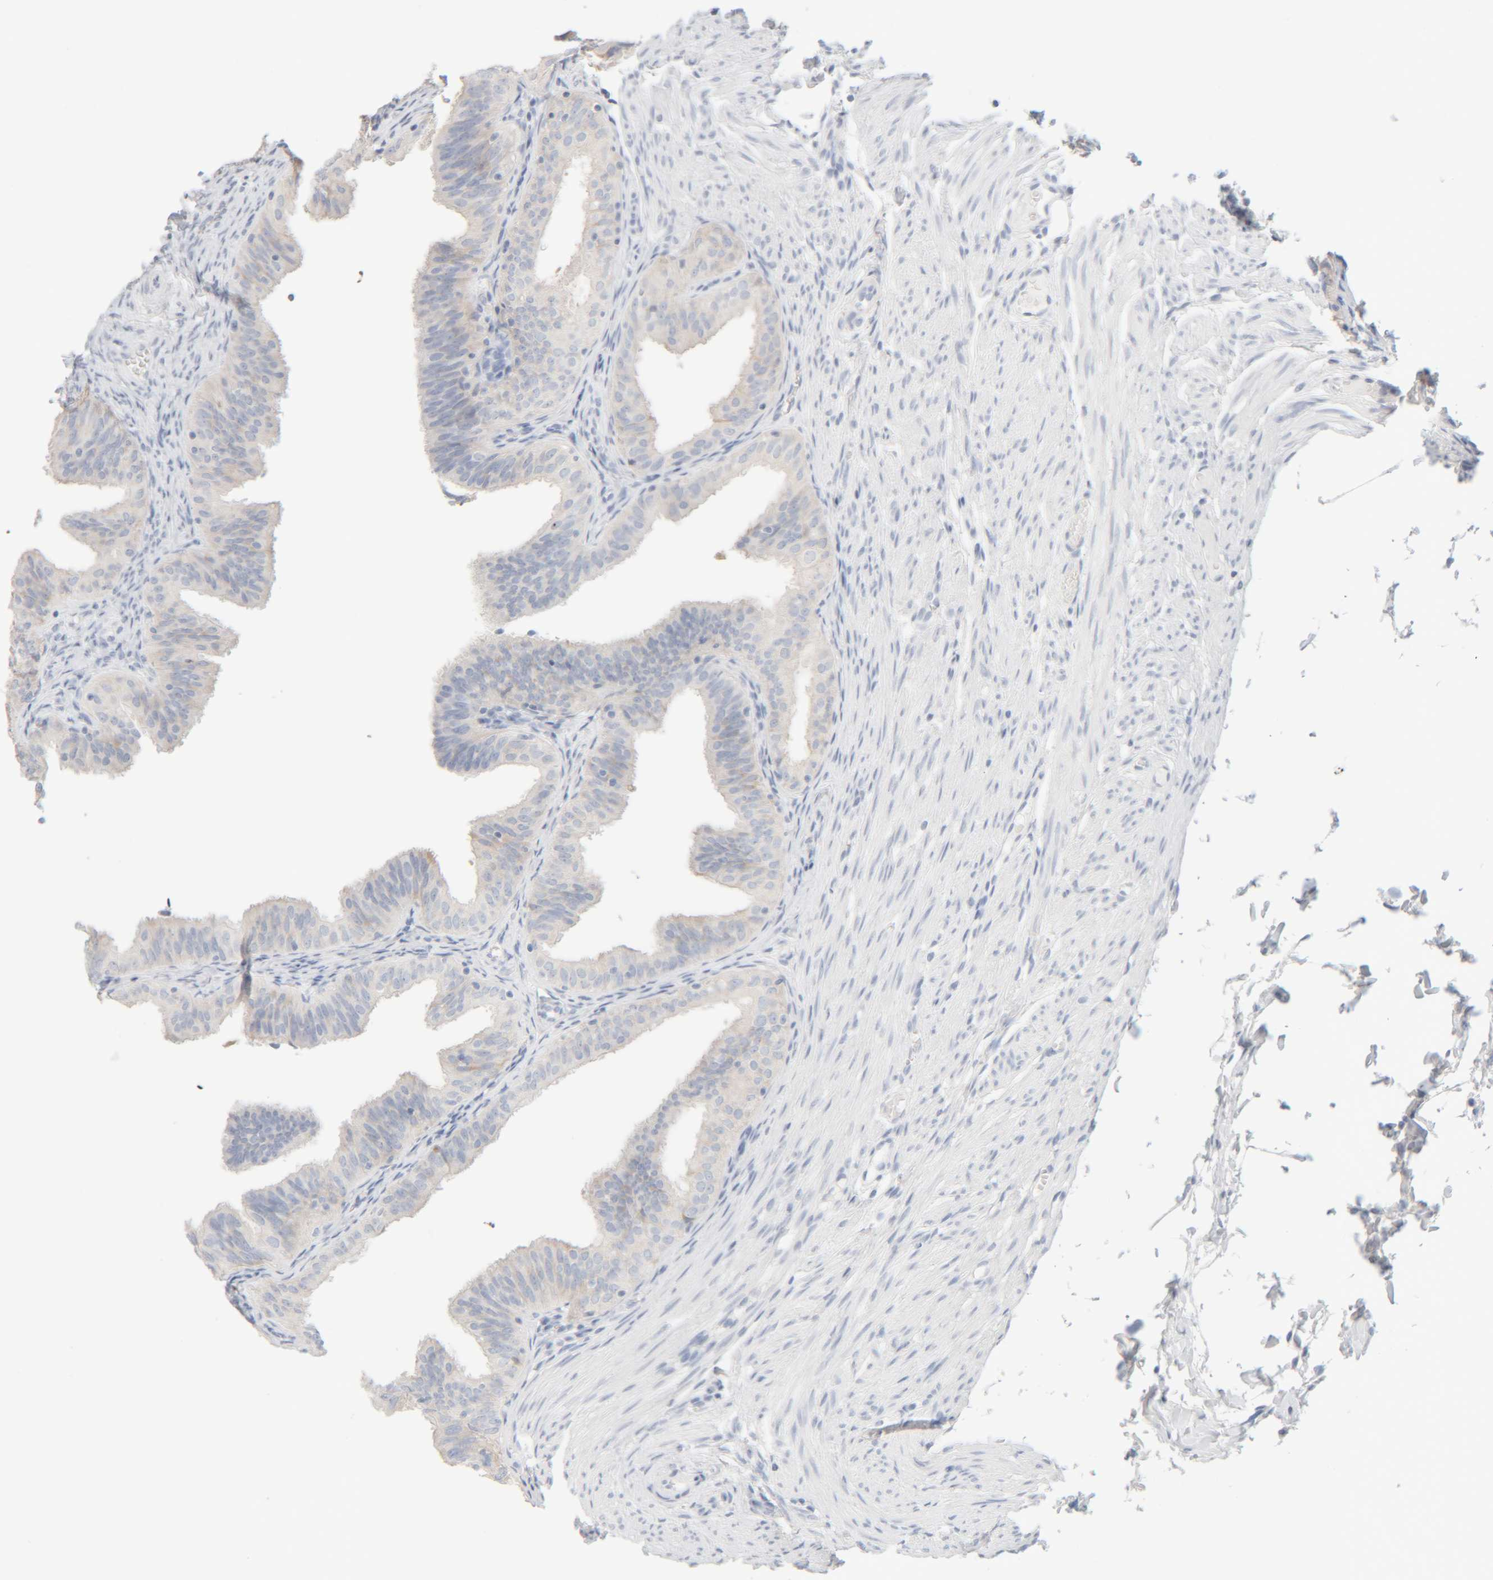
{"staining": {"intensity": "weak", "quantity": "<25%", "location": "cytoplasmic/membranous"}, "tissue": "fallopian tube", "cell_type": "Glandular cells", "image_type": "normal", "snomed": [{"axis": "morphology", "description": "Normal tissue, NOS"}, {"axis": "topography", "description": "Fallopian tube"}], "caption": "Image shows no significant protein staining in glandular cells of benign fallopian tube. (Brightfield microscopy of DAB (3,3'-diaminobenzidine) immunohistochemistry (IHC) at high magnification).", "gene": "RIDA", "patient": {"sex": "female", "age": 35}}